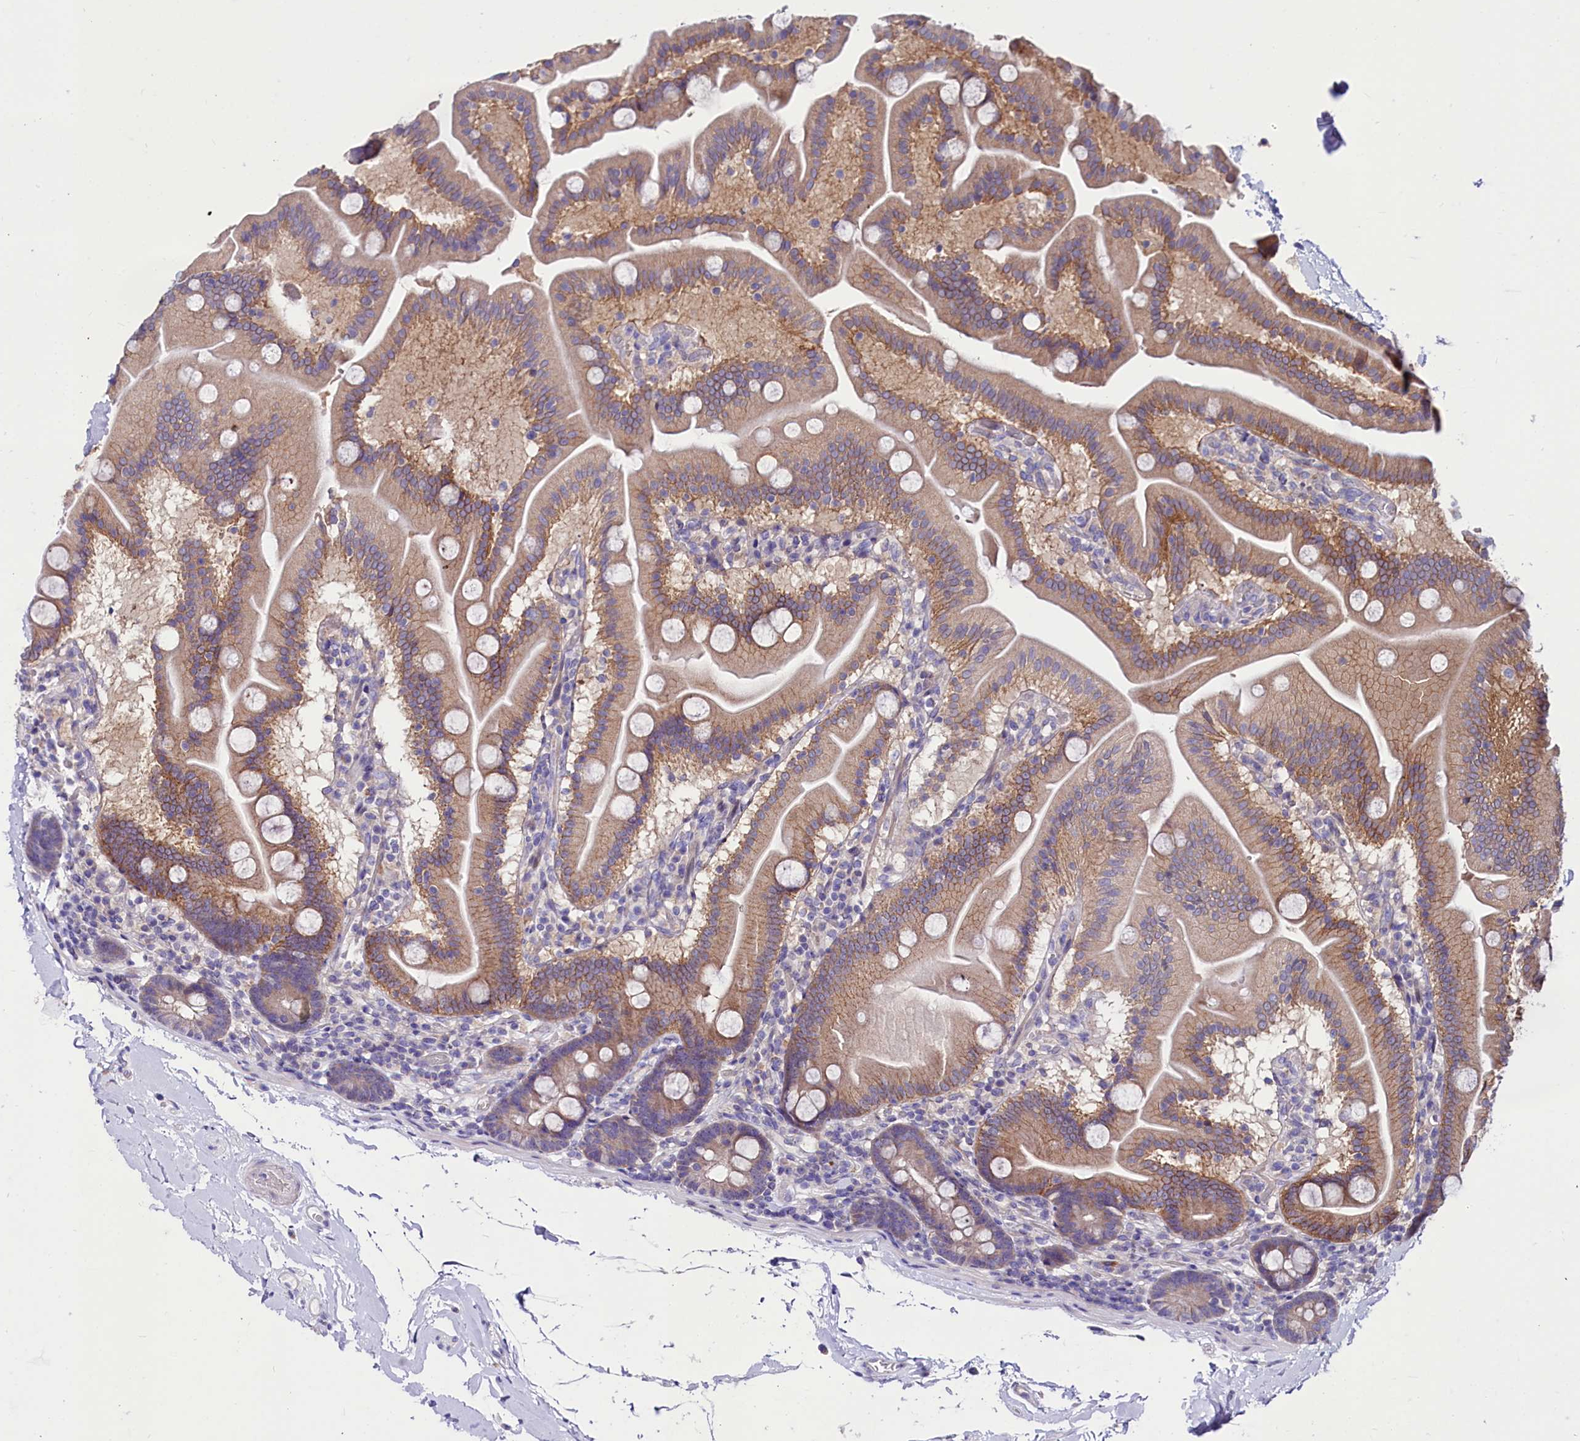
{"staining": {"intensity": "weak", "quantity": ">75%", "location": "cytoplasmic/membranous"}, "tissue": "duodenum", "cell_type": "Glandular cells", "image_type": "normal", "snomed": [{"axis": "morphology", "description": "Normal tissue, NOS"}, {"axis": "topography", "description": "Duodenum"}], "caption": "Weak cytoplasmic/membranous protein expression is identified in about >75% of glandular cells in duodenum.", "gene": "ABHD5", "patient": {"sex": "male", "age": 55}}